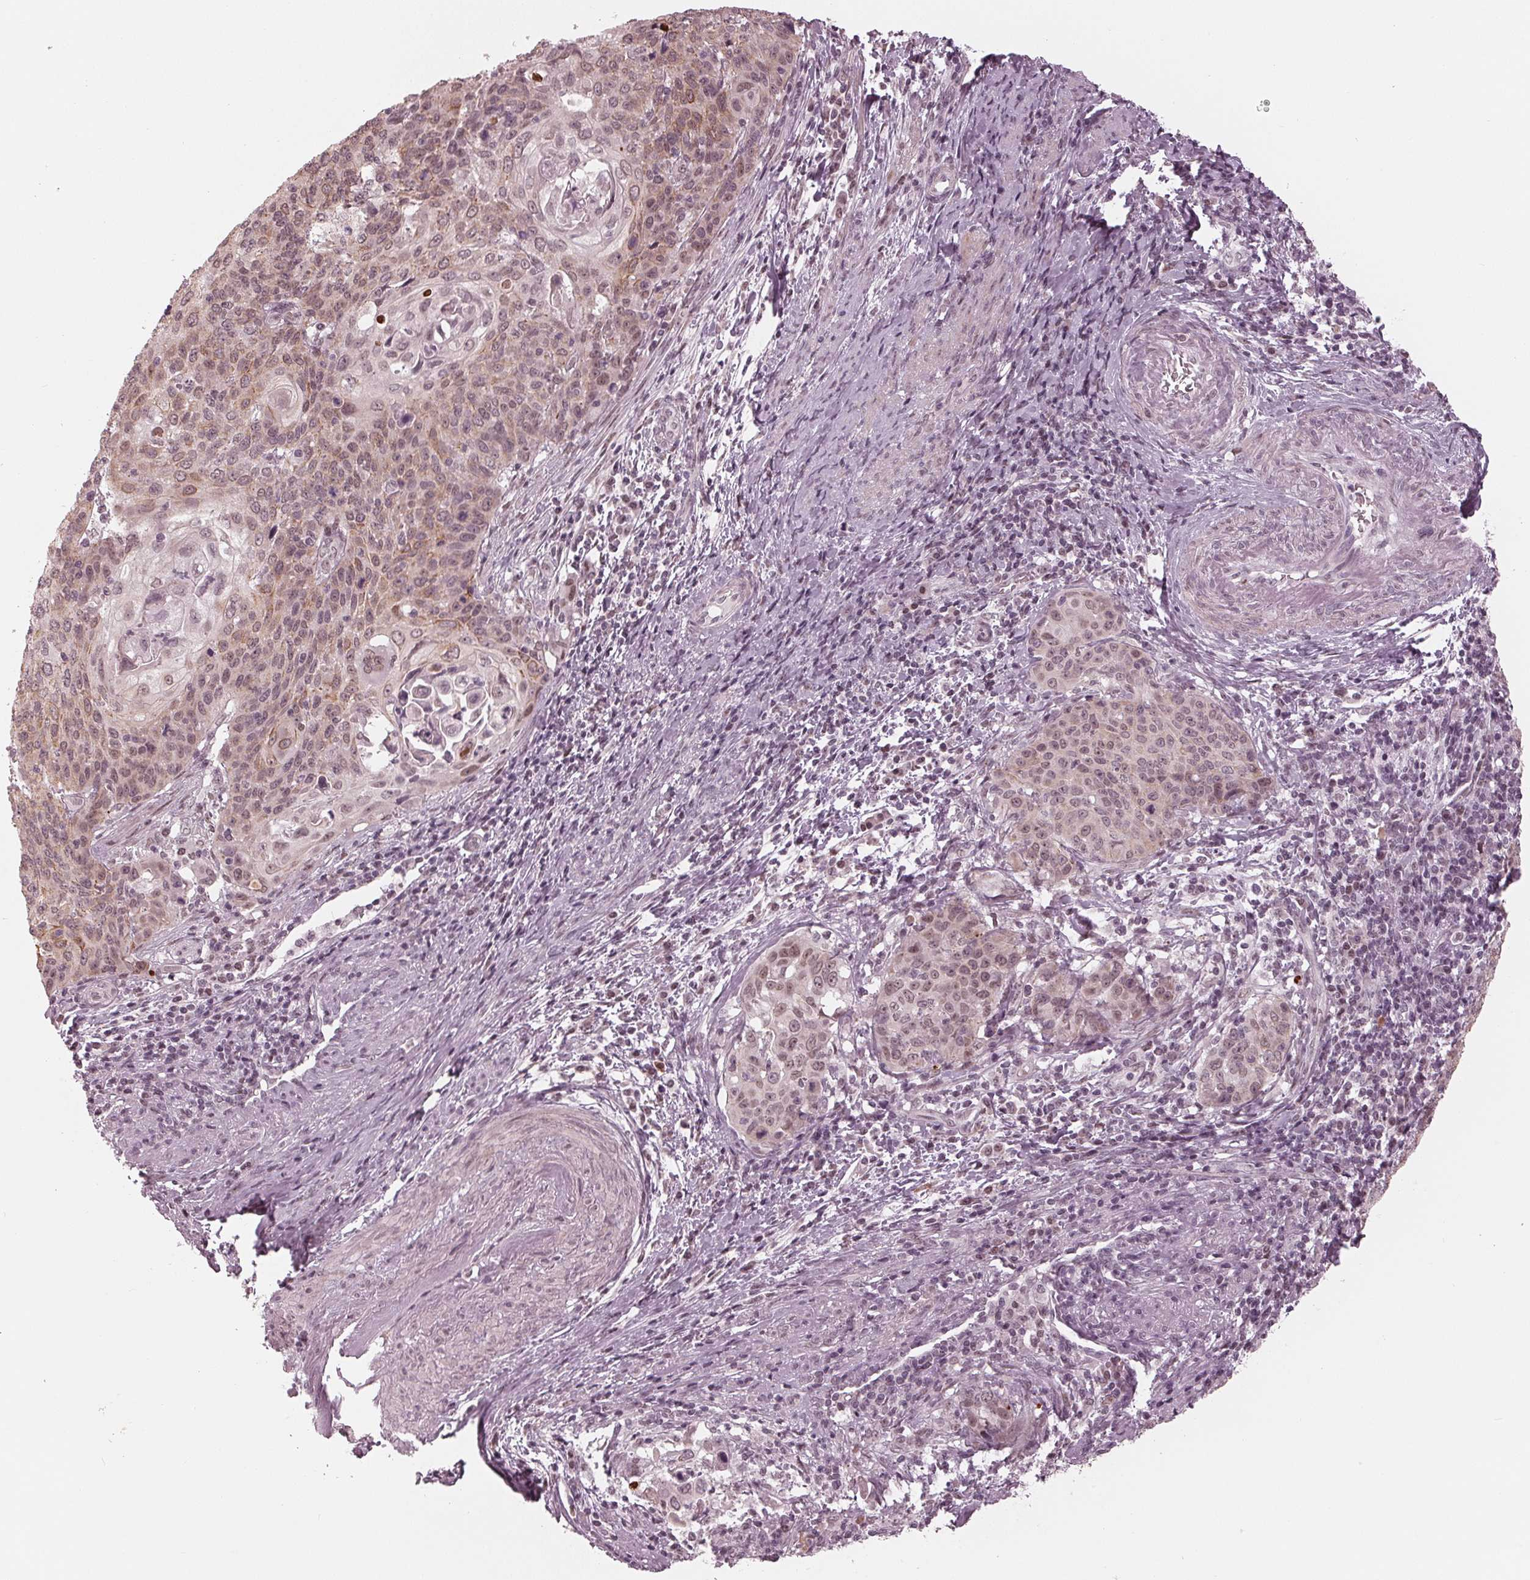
{"staining": {"intensity": "weak", "quantity": "25%-75%", "location": "cytoplasmic/membranous,nuclear"}, "tissue": "cervical cancer", "cell_type": "Tumor cells", "image_type": "cancer", "snomed": [{"axis": "morphology", "description": "Squamous cell carcinoma, NOS"}, {"axis": "topography", "description": "Cervix"}], "caption": "A brown stain shows weak cytoplasmic/membranous and nuclear positivity of a protein in cervical squamous cell carcinoma tumor cells.", "gene": "DNMT3L", "patient": {"sex": "female", "age": 65}}